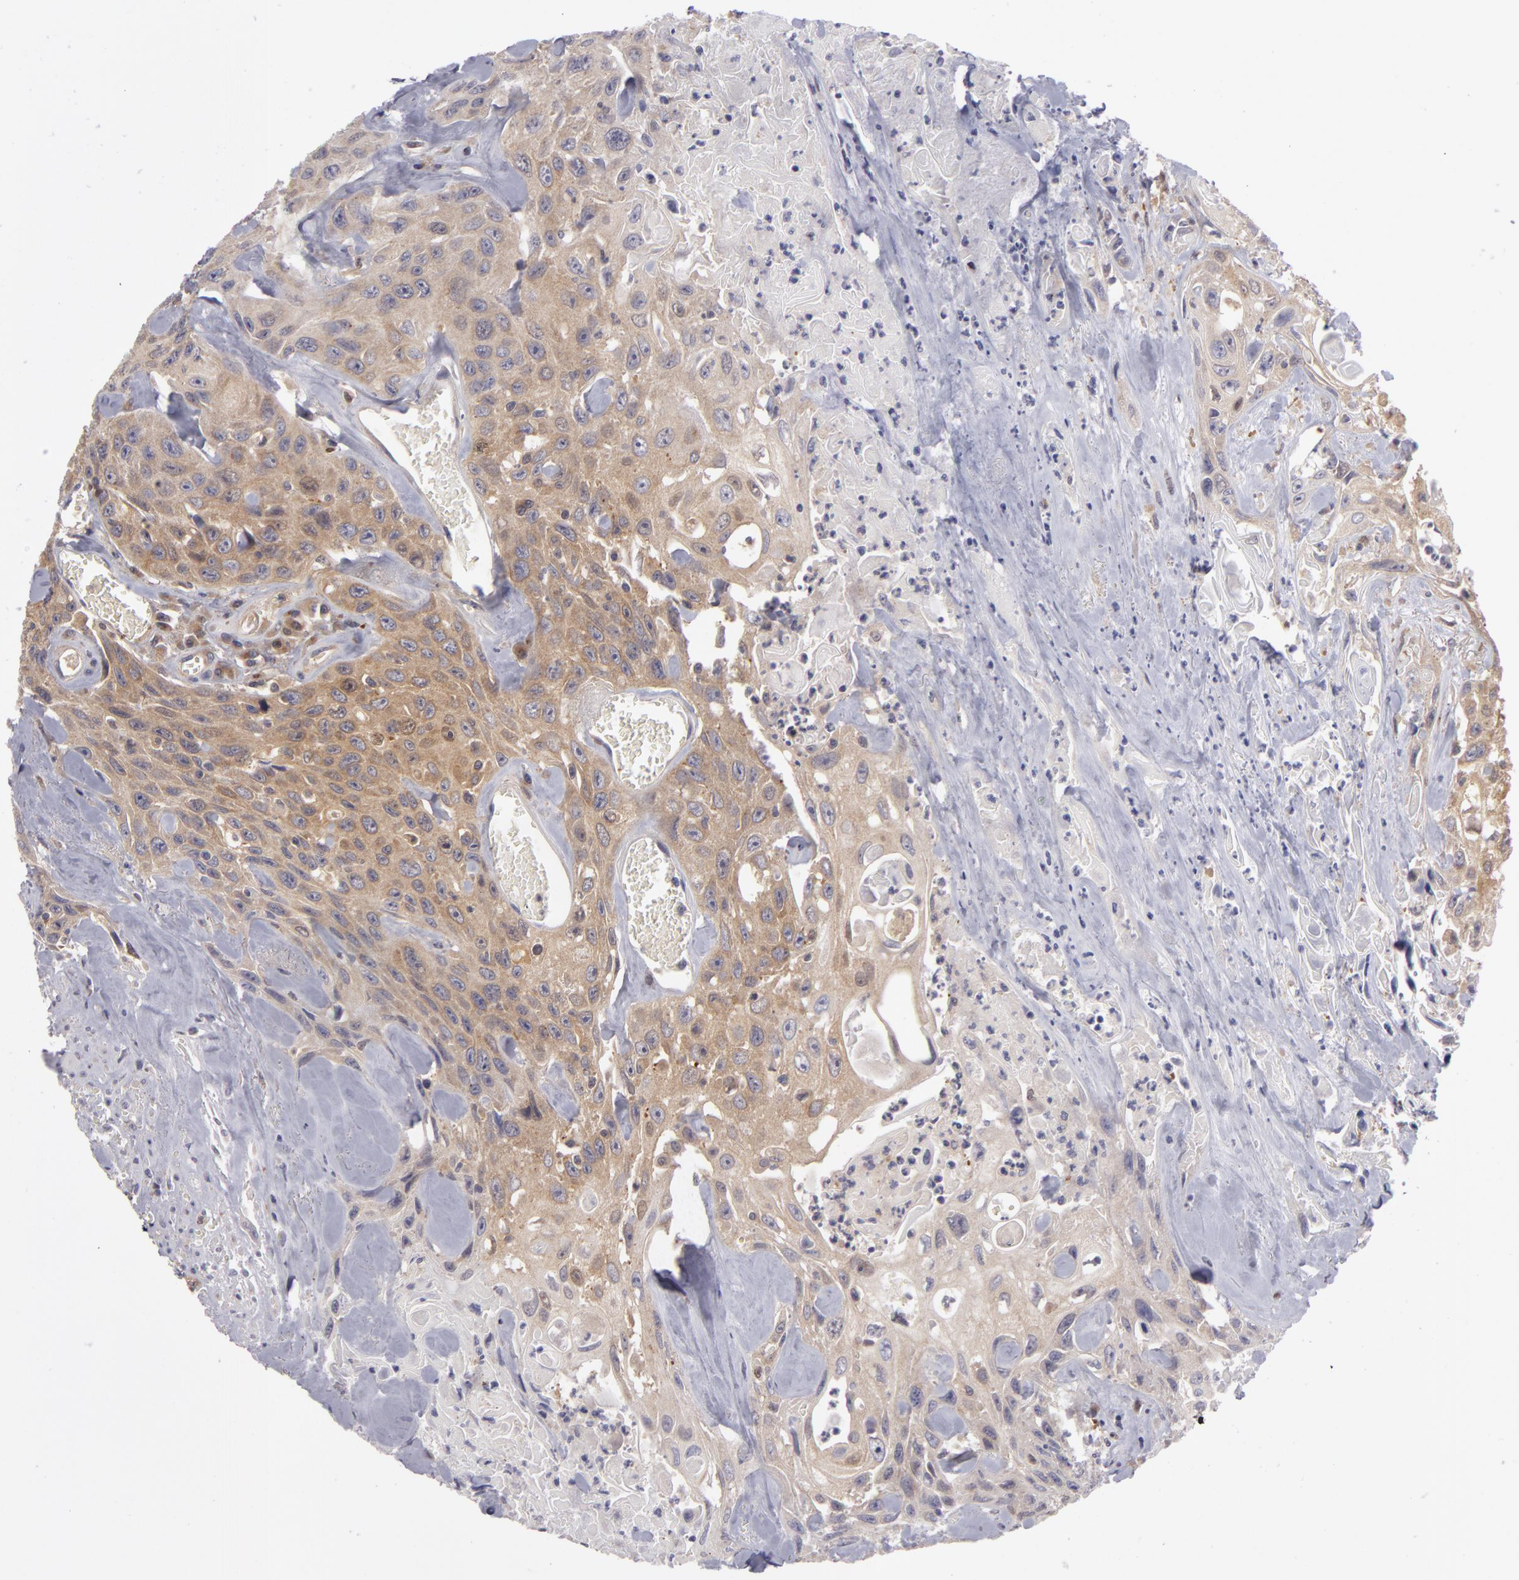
{"staining": {"intensity": "weak", "quantity": ">75%", "location": "cytoplasmic/membranous"}, "tissue": "urothelial cancer", "cell_type": "Tumor cells", "image_type": "cancer", "snomed": [{"axis": "morphology", "description": "Urothelial carcinoma, High grade"}, {"axis": "topography", "description": "Urinary bladder"}], "caption": "The histopathology image reveals staining of urothelial cancer, revealing weak cytoplasmic/membranous protein positivity (brown color) within tumor cells.", "gene": "ZNF229", "patient": {"sex": "female", "age": 84}}